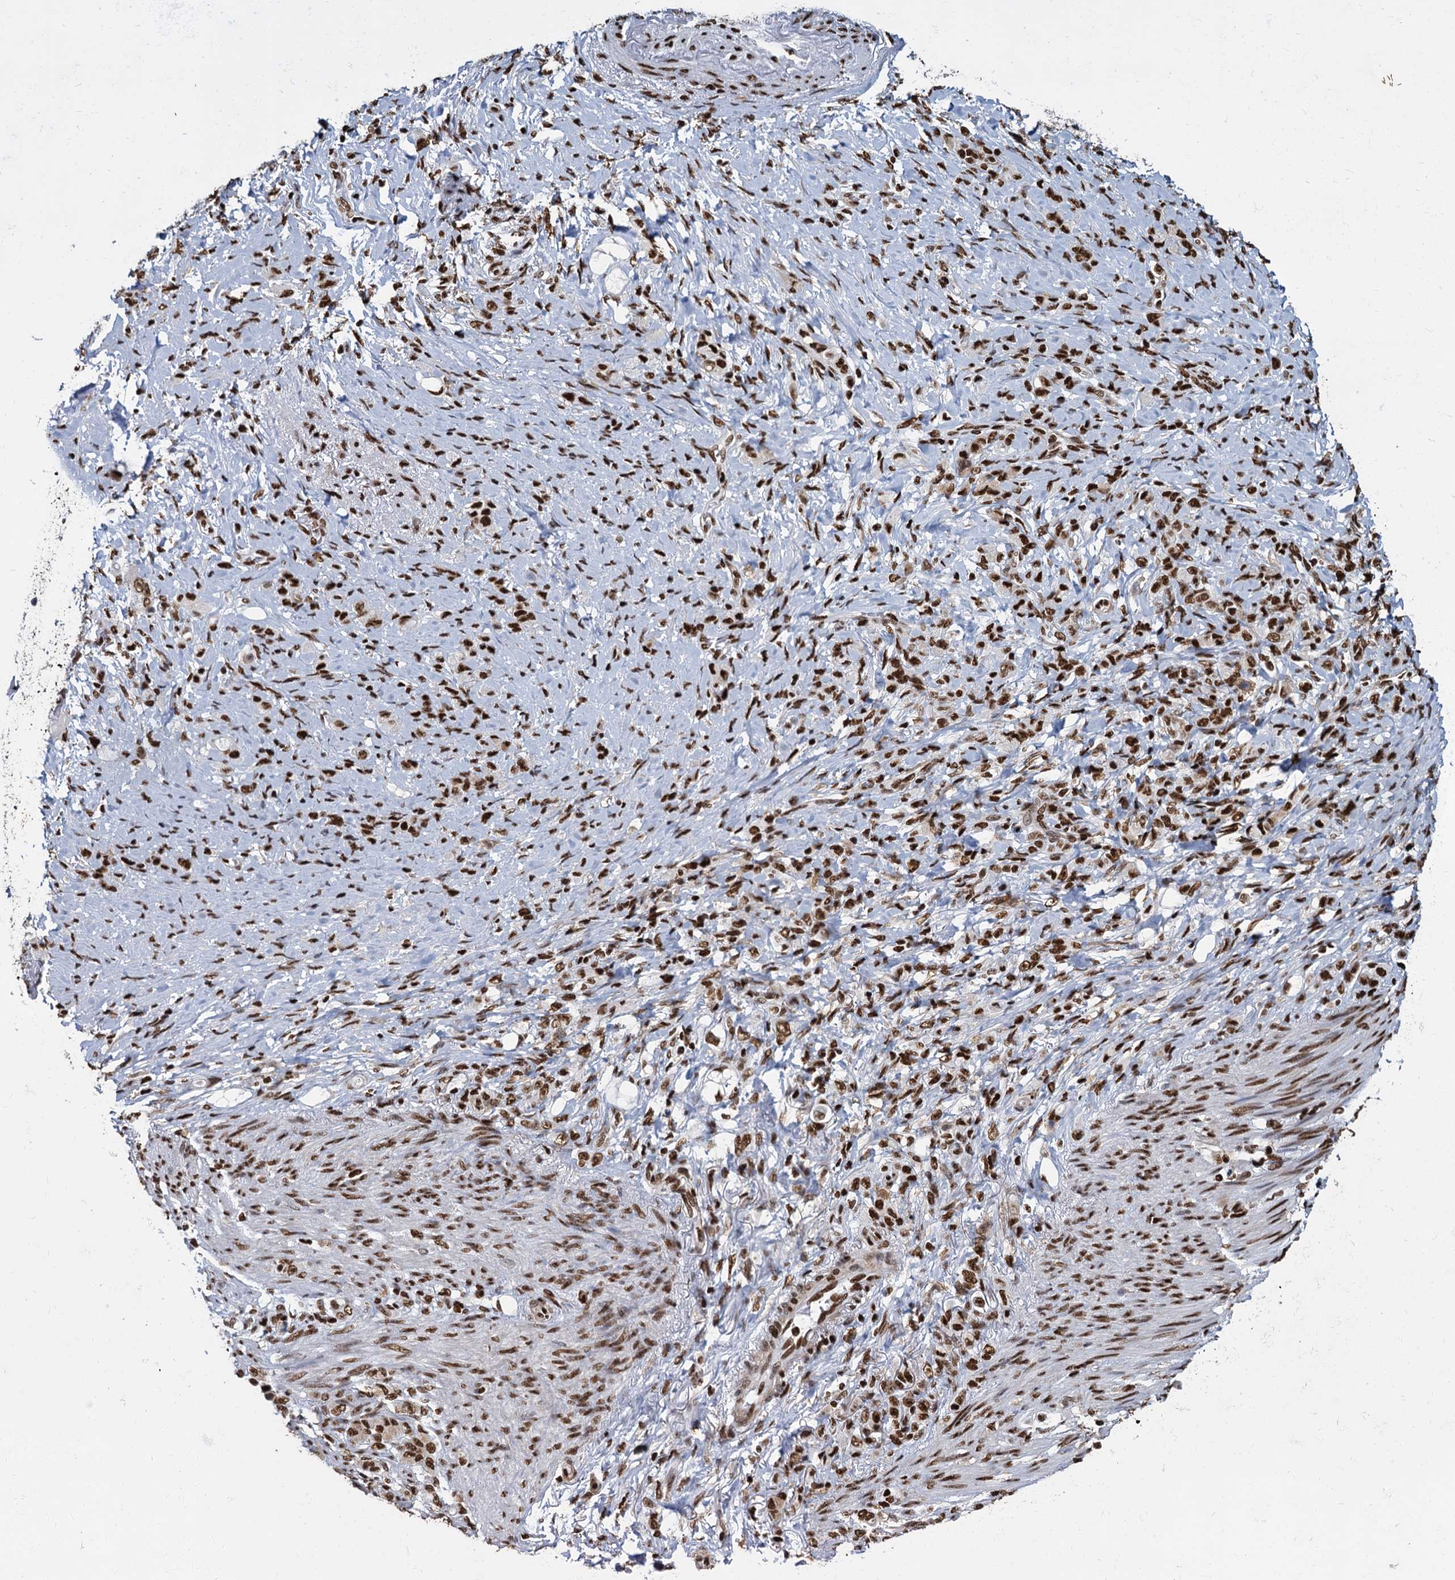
{"staining": {"intensity": "strong", "quantity": ">75%", "location": "nuclear"}, "tissue": "stomach cancer", "cell_type": "Tumor cells", "image_type": "cancer", "snomed": [{"axis": "morphology", "description": "Adenocarcinoma, NOS"}, {"axis": "topography", "description": "Stomach"}], "caption": "Protein expression by immunohistochemistry (IHC) shows strong nuclear positivity in approximately >75% of tumor cells in stomach cancer (adenocarcinoma).", "gene": "DCPS", "patient": {"sex": "female", "age": 79}}